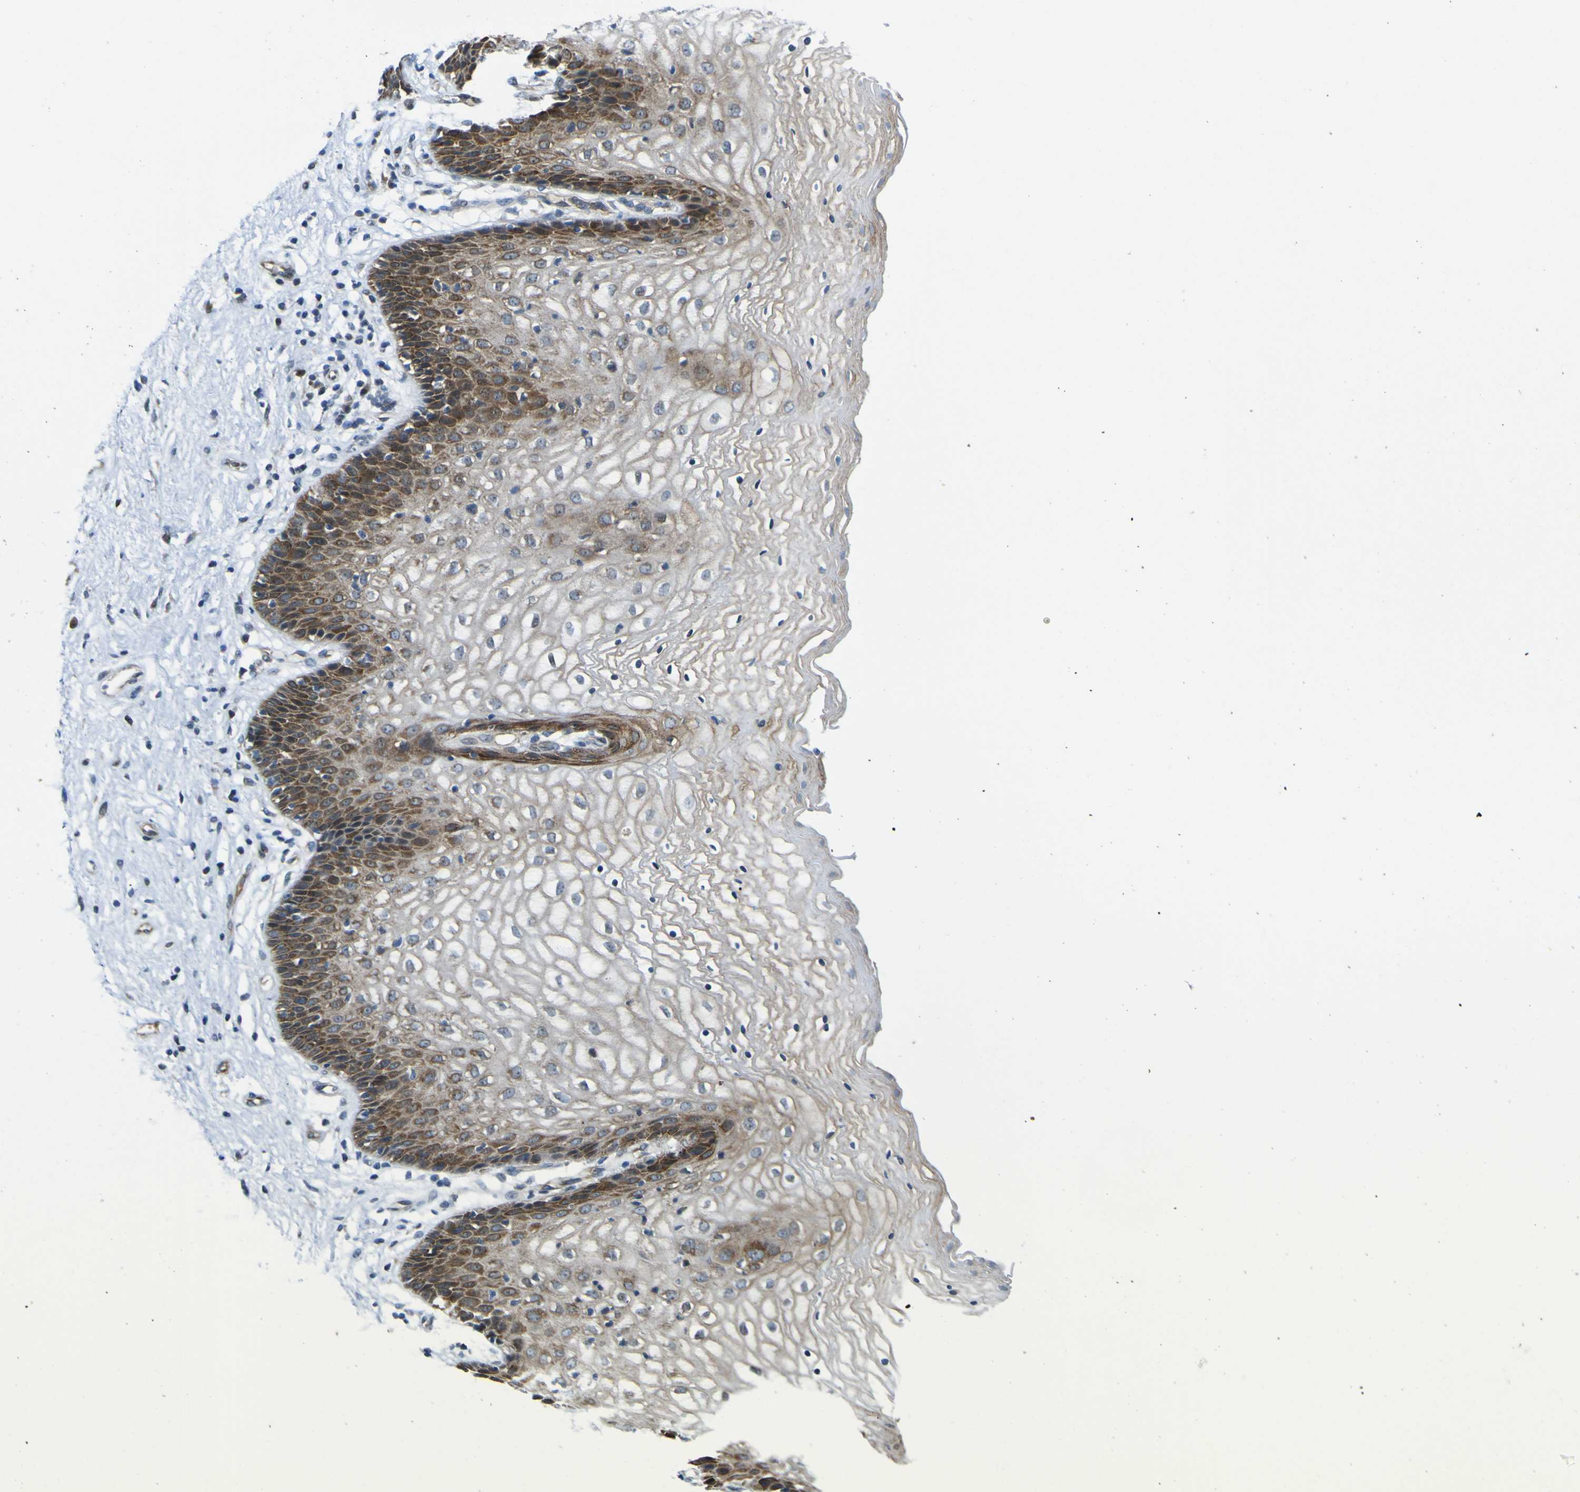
{"staining": {"intensity": "strong", "quantity": ">75%", "location": "cytoplasmic/membranous"}, "tissue": "vagina", "cell_type": "Squamous epithelial cells", "image_type": "normal", "snomed": [{"axis": "morphology", "description": "Normal tissue, NOS"}, {"axis": "topography", "description": "Vagina"}], "caption": "Immunohistochemistry histopathology image of benign vagina: vagina stained using immunohistochemistry displays high levels of strong protein expression localized specifically in the cytoplasmic/membranous of squamous epithelial cells, appearing as a cytoplasmic/membranous brown color.", "gene": "KDM7A", "patient": {"sex": "female", "age": 34}}